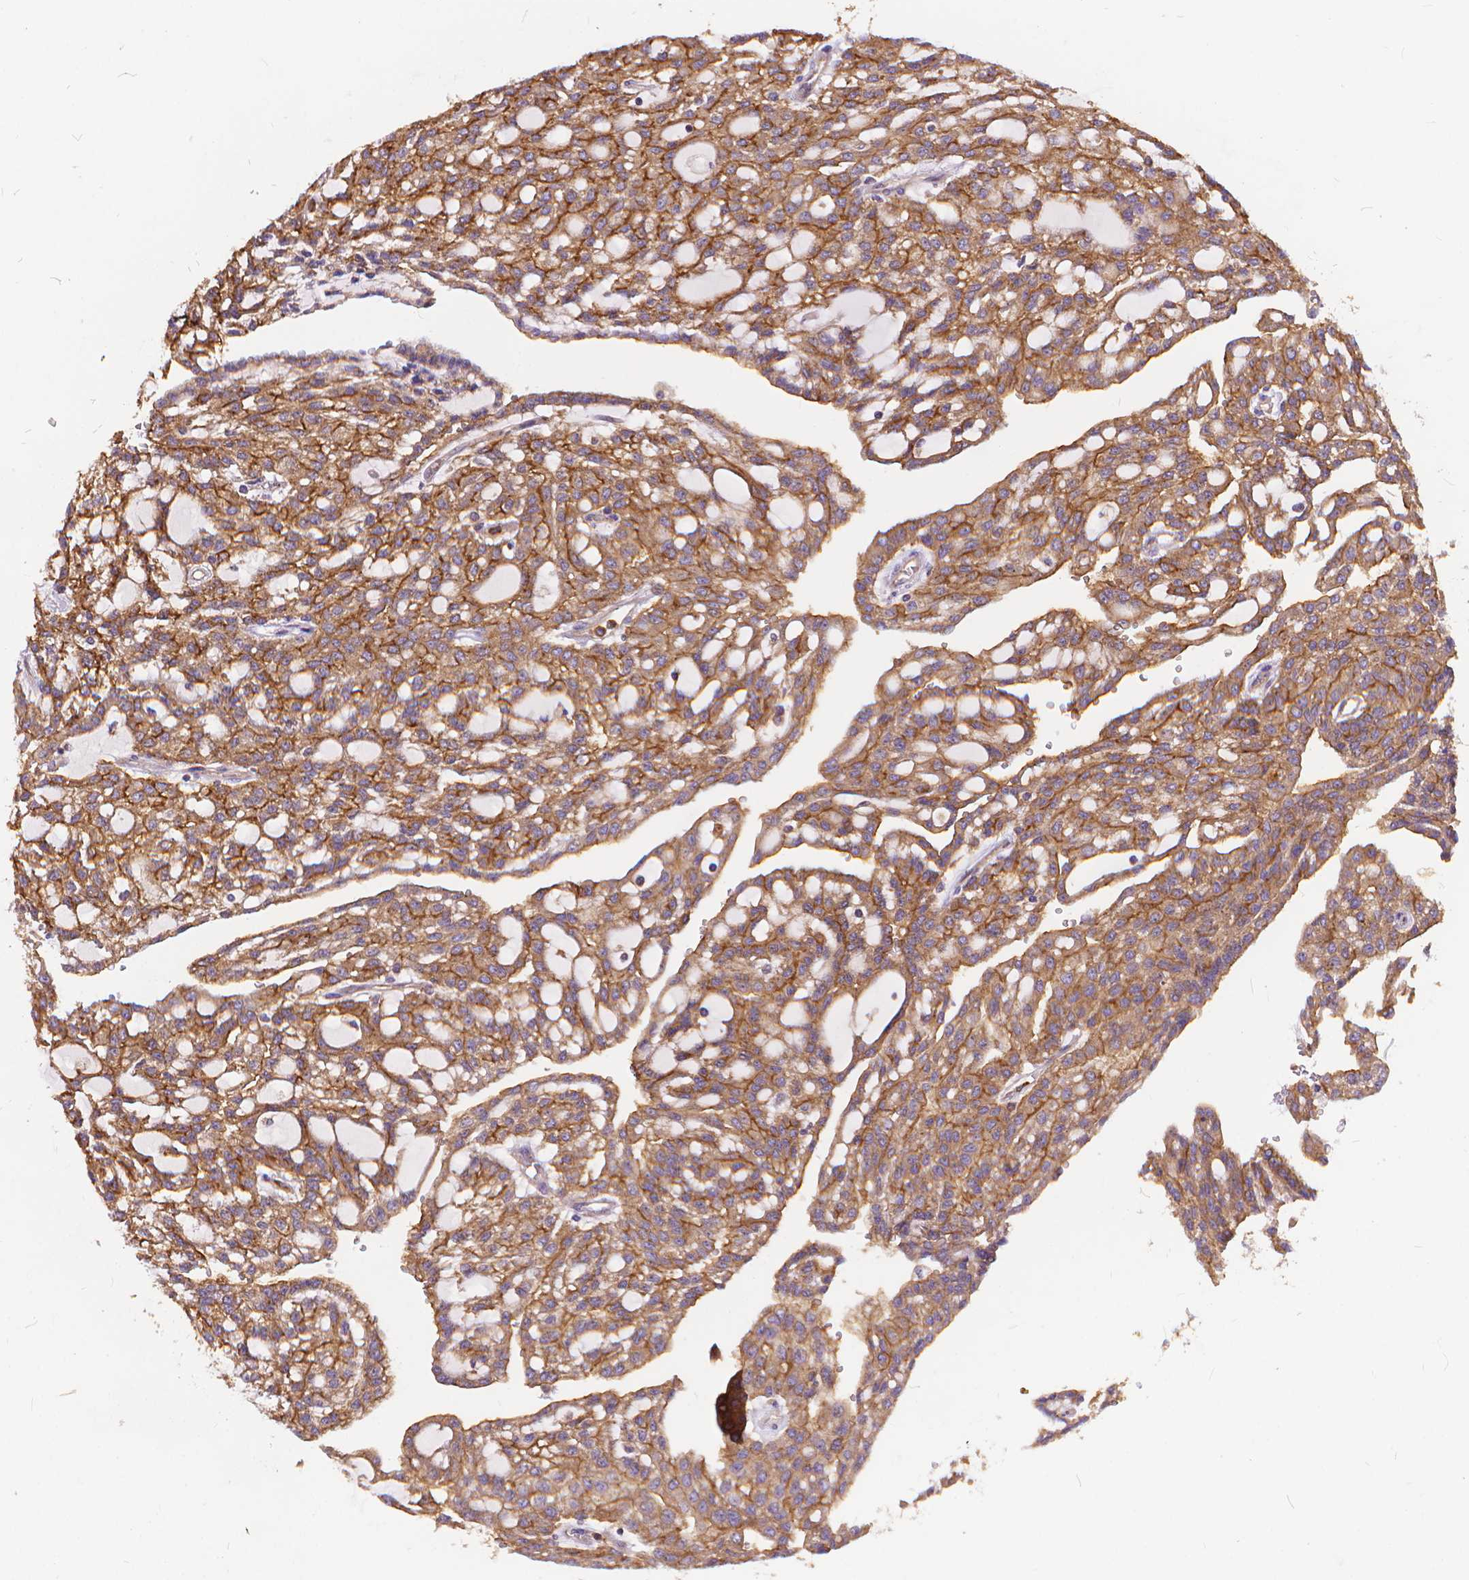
{"staining": {"intensity": "moderate", "quantity": ">75%", "location": "cytoplasmic/membranous"}, "tissue": "renal cancer", "cell_type": "Tumor cells", "image_type": "cancer", "snomed": [{"axis": "morphology", "description": "Adenocarcinoma, NOS"}, {"axis": "topography", "description": "Kidney"}], "caption": "Immunohistochemical staining of human renal cancer demonstrates medium levels of moderate cytoplasmic/membranous protein expression in approximately >75% of tumor cells.", "gene": "ARAP1", "patient": {"sex": "male", "age": 63}}